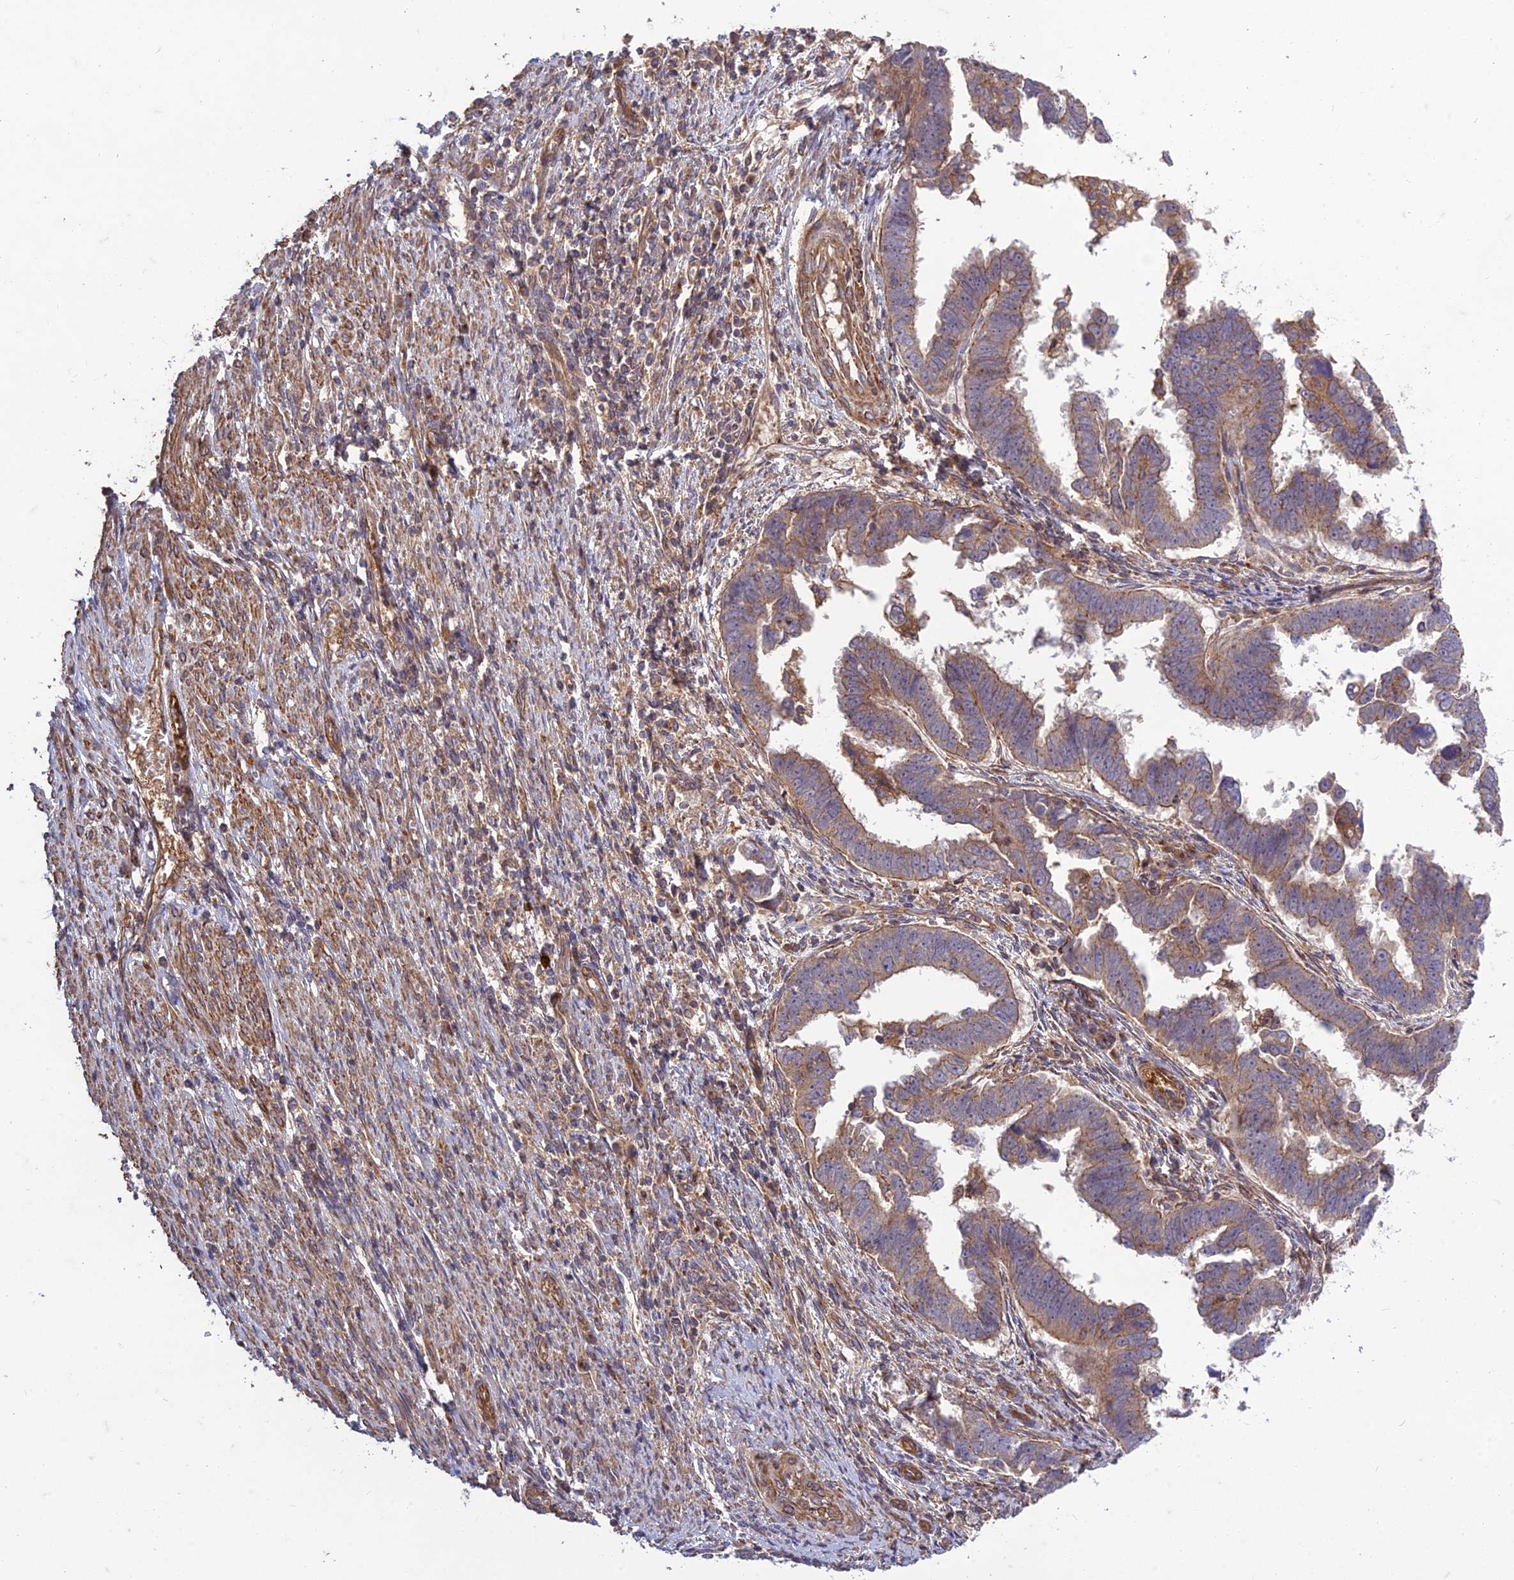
{"staining": {"intensity": "moderate", "quantity": "25%-75%", "location": "cytoplasmic/membranous"}, "tissue": "endometrial cancer", "cell_type": "Tumor cells", "image_type": "cancer", "snomed": [{"axis": "morphology", "description": "Adenocarcinoma, NOS"}, {"axis": "topography", "description": "Endometrium"}], "caption": "Immunohistochemistry image of neoplastic tissue: endometrial cancer stained using immunohistochemistry (IHC) shows medium levels of moderate protein expression localized specifically in the cytoplasmic/membranous of tumor cells, appearing as a cytoplasmic/membranous brown color.", "gene": "TMEM131L", "patient": {"sex": "female", "age": 75}}